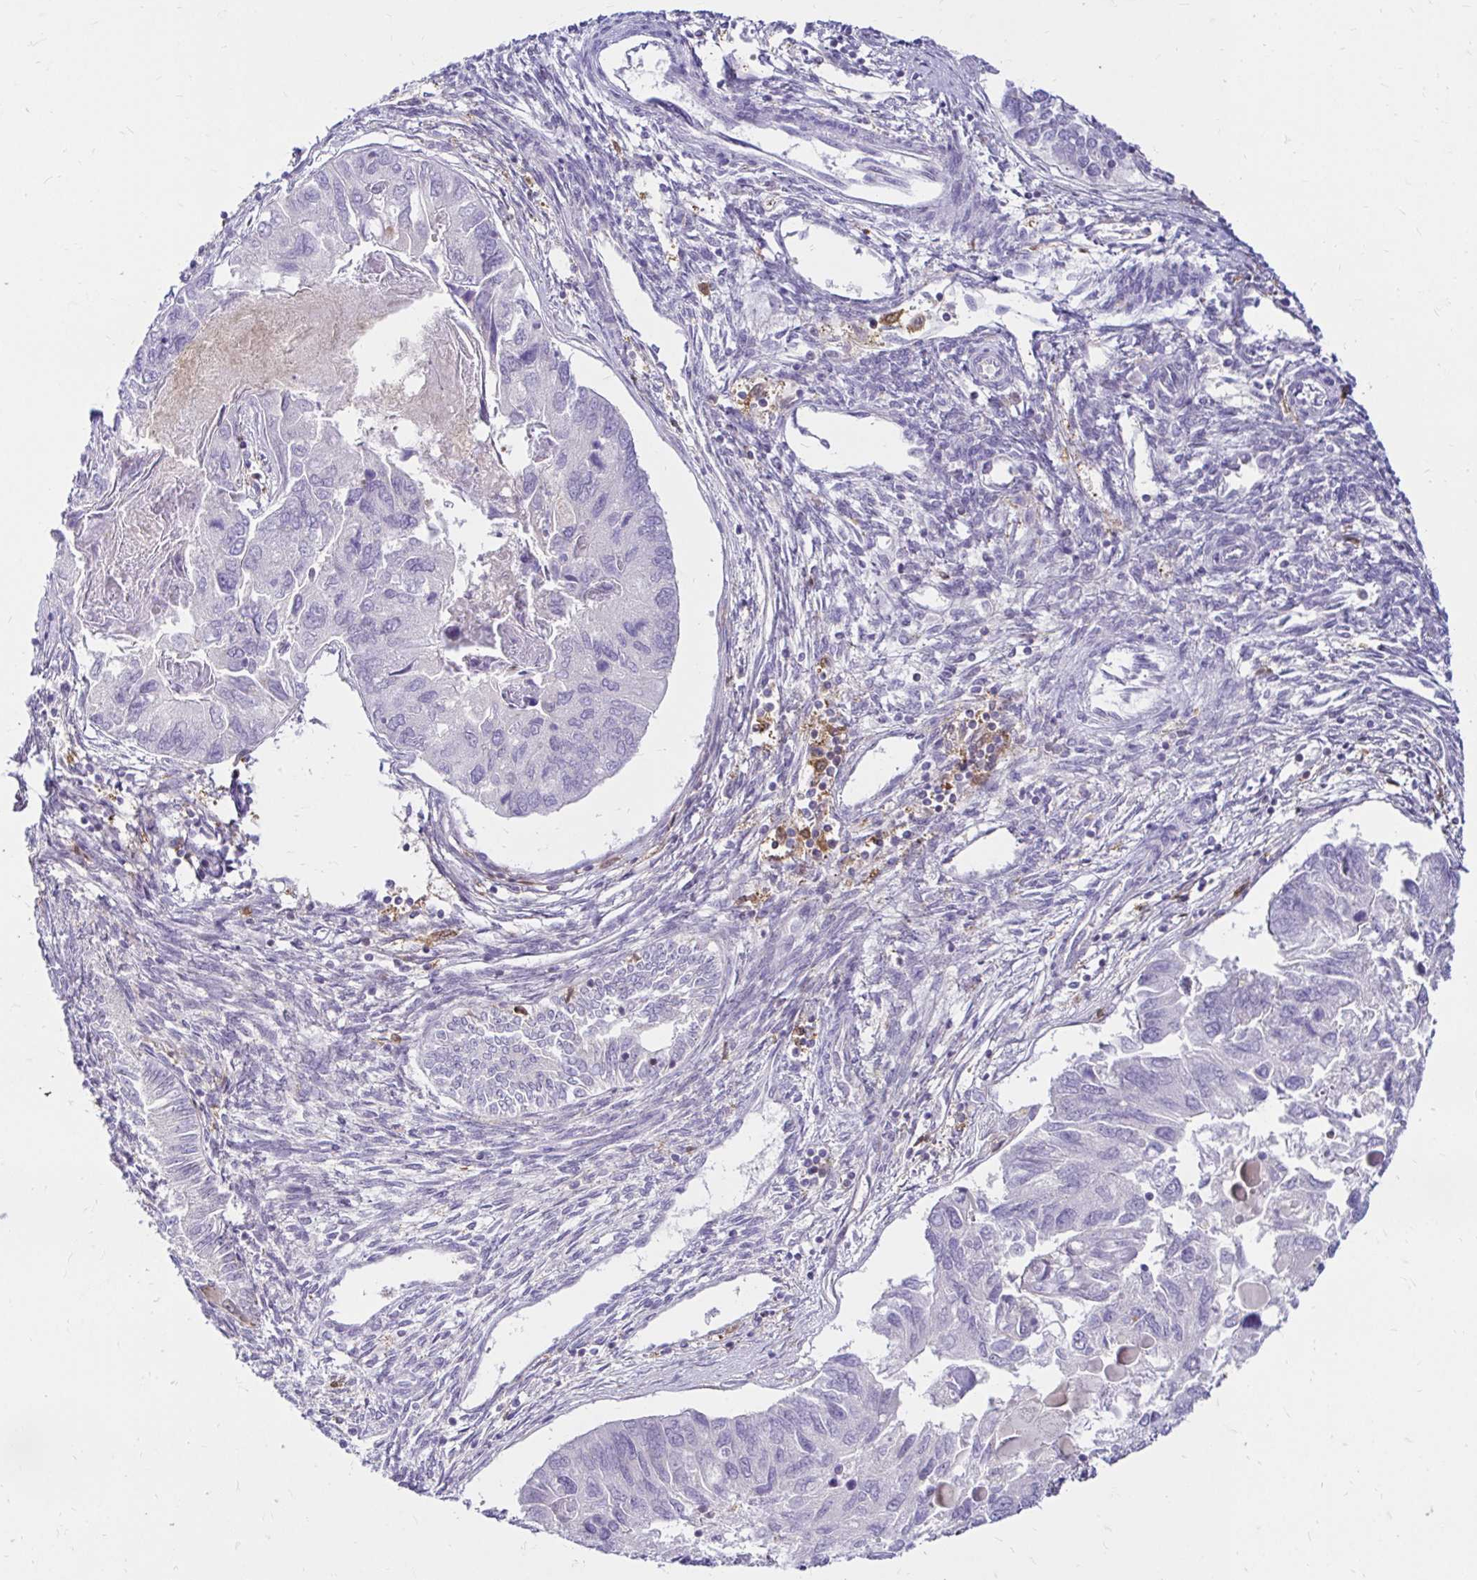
{"staining": {"intensity": "negative", "quantity": "none", "location": "none"}, "tissue": "endometrial cancer", "cell_type": "Tumor cells", "image_type": "cancer", "snomed": [{"axis": "morphology", "description": "Carcinoma, NOS"}, {"axis": "topography", "description": "Uterus"}], "caption": "A micrograph of endometrial cancer (carcinoma) stained for a protein exhibits no brown staining in tumor cells.", "gene": "PYCARD", "patient": {"sex": "female", "age": 76}}